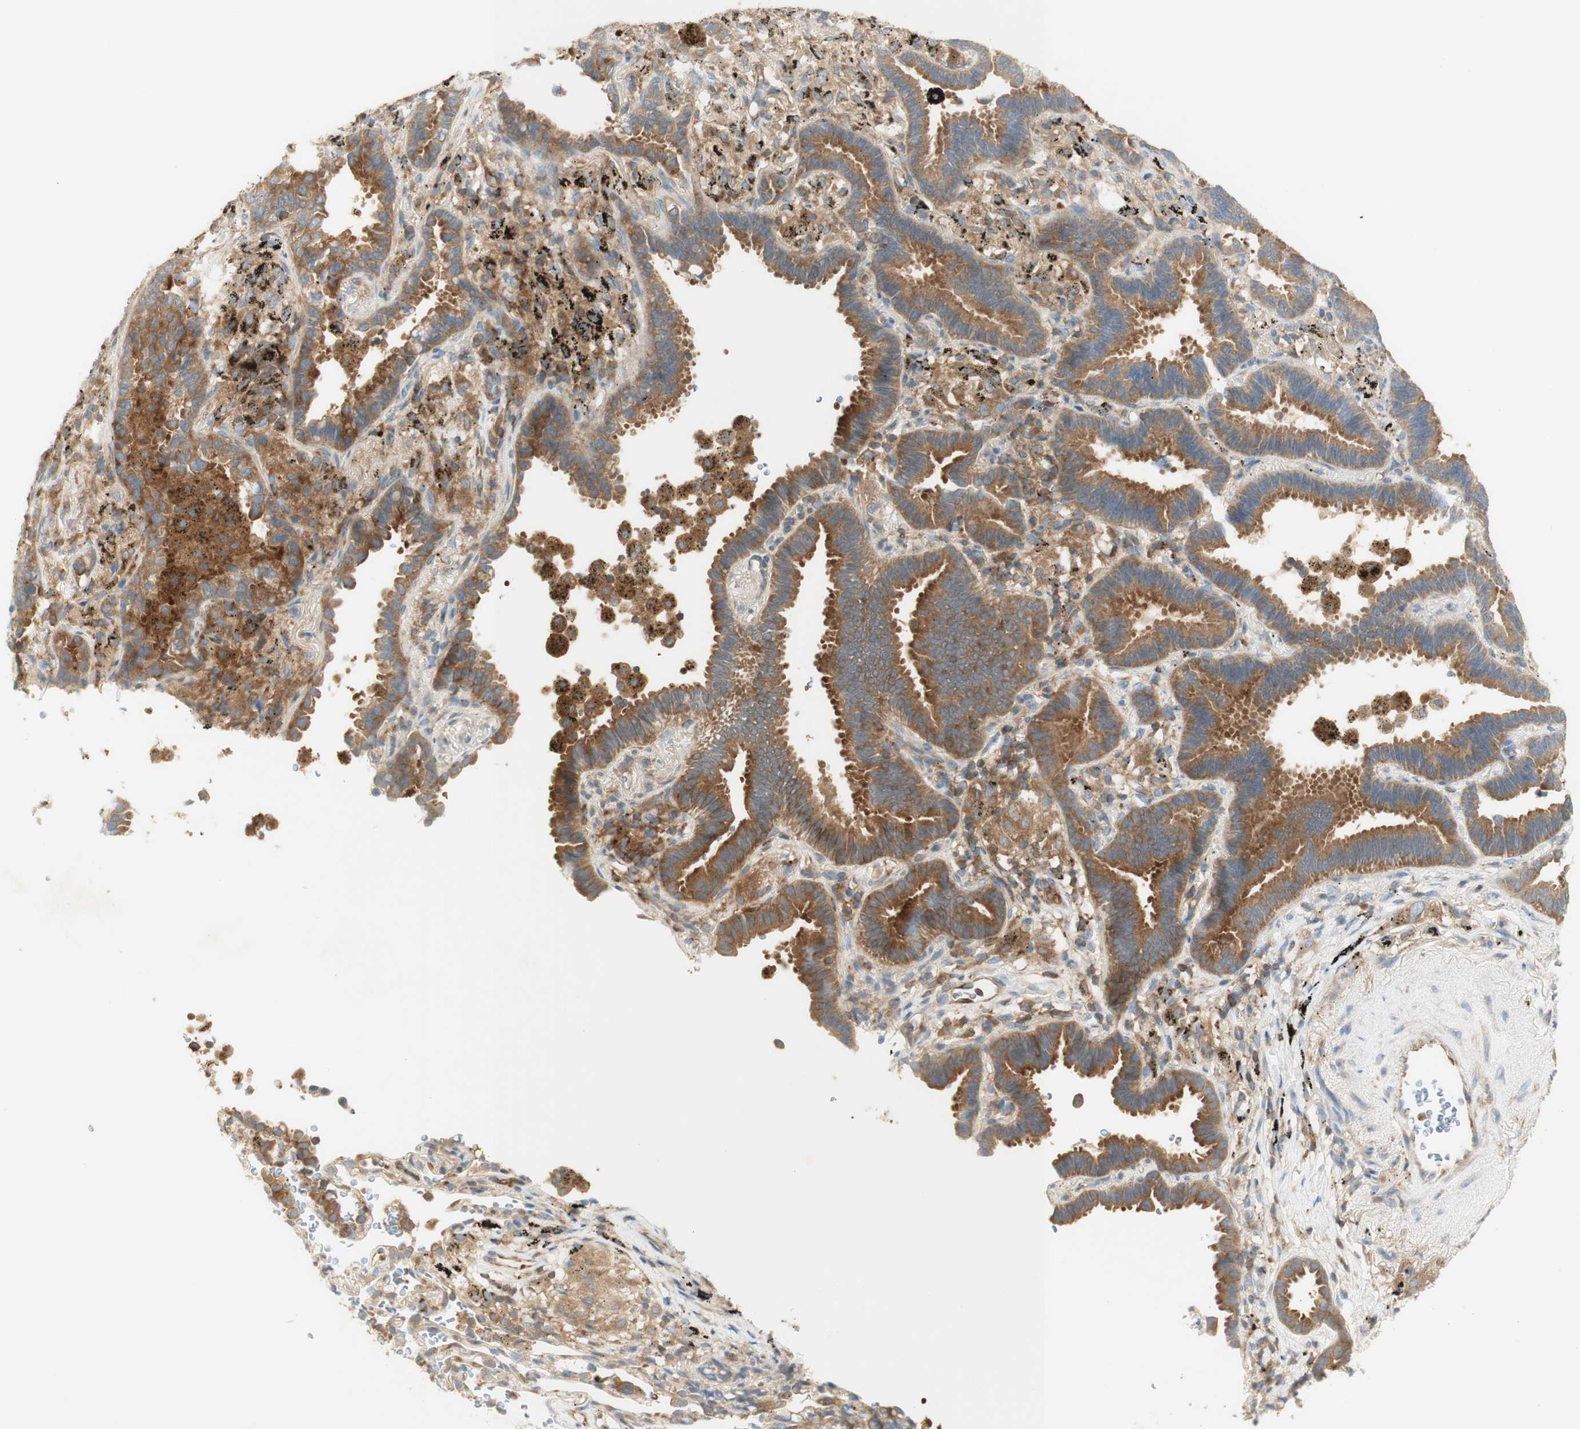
{"staining": {"intensity": "moderate", "quantity": ">75%", "location": "cytoplasmic/membranous"}, "tissue": "lung cancer", "cell_type": "Tumor cells", "image_type": "cancer", "snomed": [{"axis": "morphology", "description": "Normal tissue, NOS"}, {"axis": "morphology", "description": "Adenocarcinoma, NOS"}, {"axis": "topography", "description": "Lung"}], "caption": "Tumor cells display medium levels of moderate cytoplasmic/membranous positivity in about >75% of cells in lung cancer (adenocarcinoma). The staining is performed using DAB brown chromogen to label protein expression. The nuclei are counter-stained blue using hematoxylin.", "gene": "IKBKG", "patient": {"sex": "male", "age": 59}}